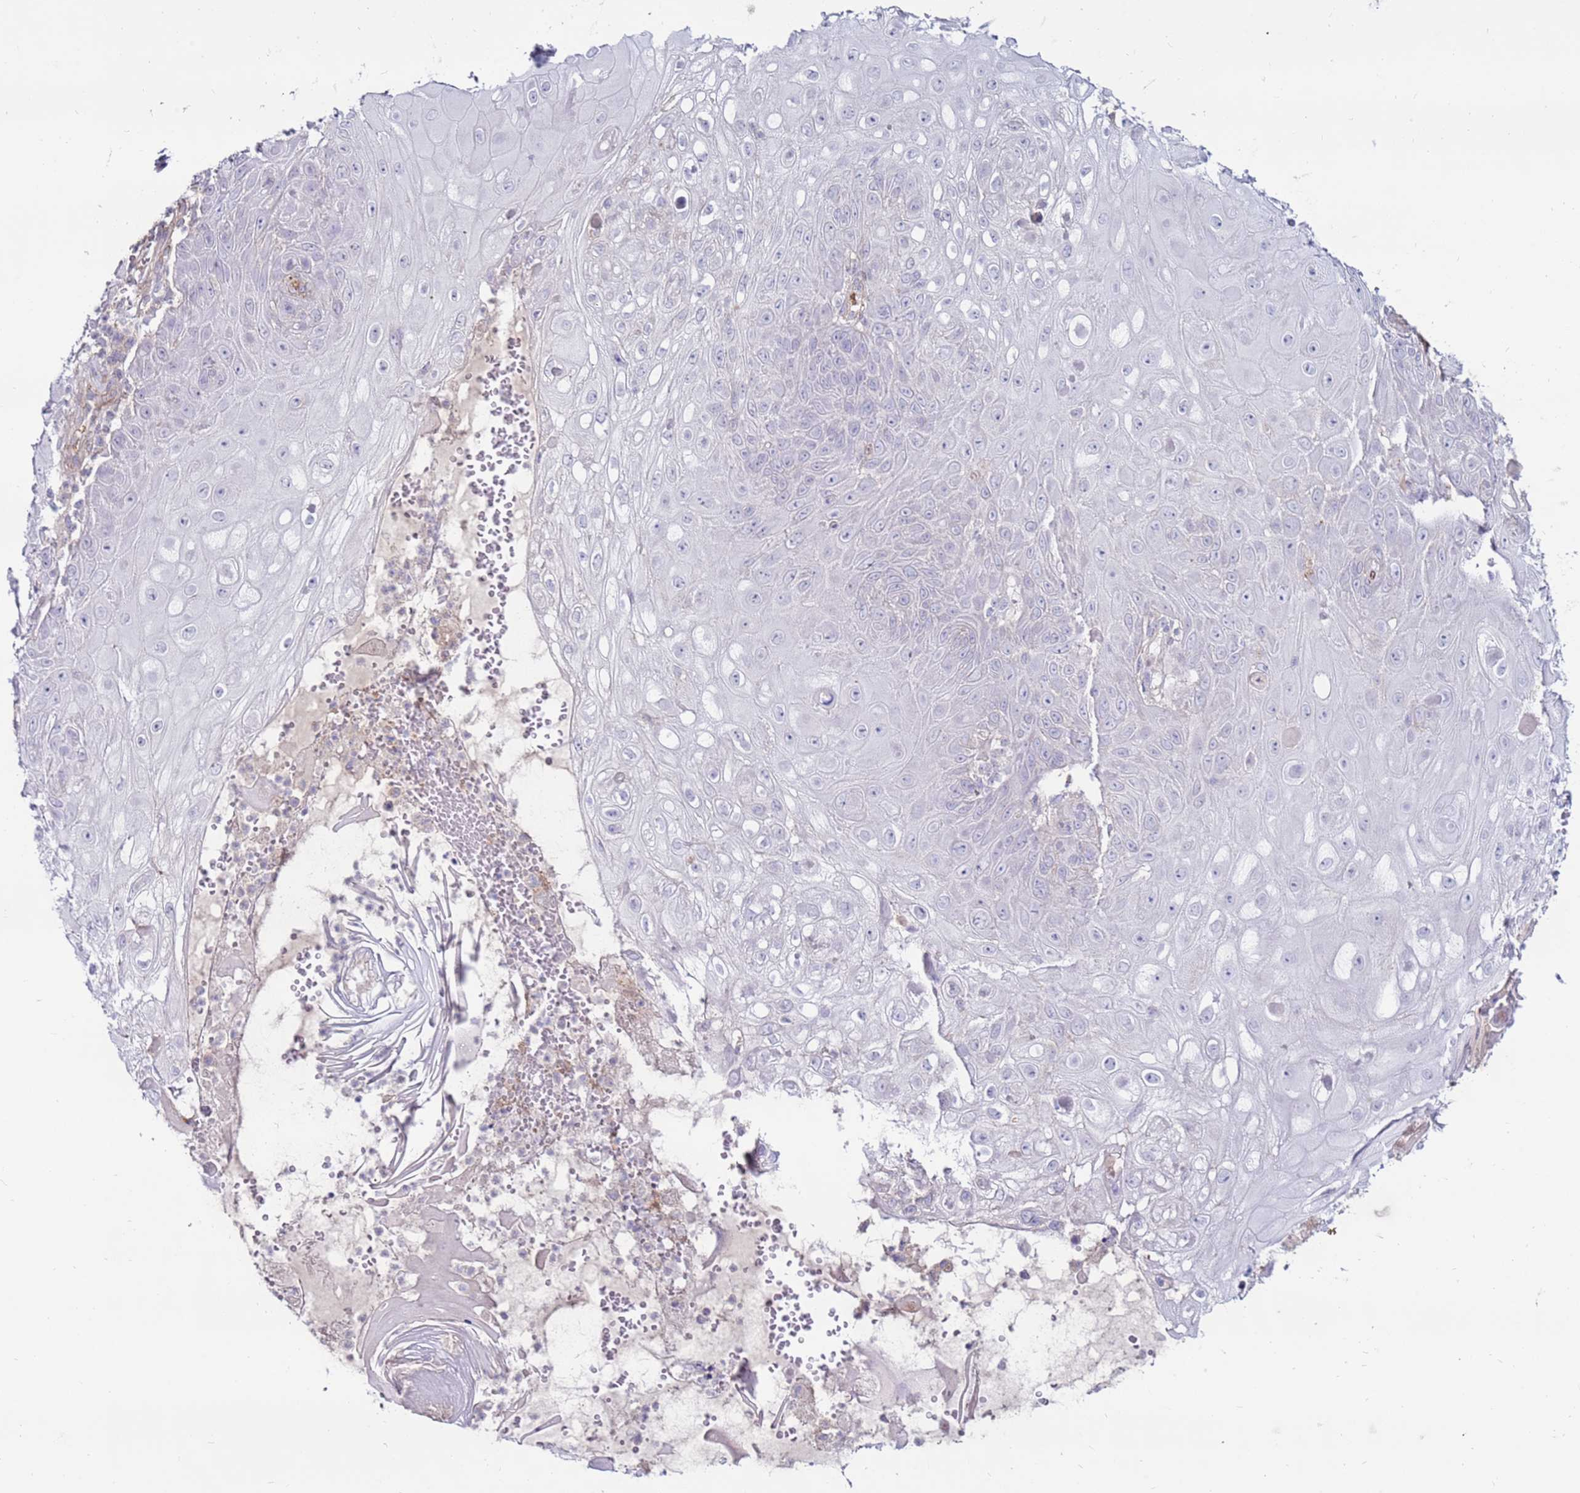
{"staining": {"intensity": "negative", "quantity": "none", "location": "none"}, "tissue": "skin cancer", "cell_type": "Tumor cells", "image_type": "cancer", "snomed": [{"axis": "morphology", "description": "Normal tissue, NOS"}, {"axis": "morphology", "description": "Squamous cell carcinoma, NOS"}, {"axis": "topography", "description": "Skin"}, {"axis": "topography", "description": "Cartilage tissue"}], "caption": "Immunohistochemistry micrograph of human skin squamous cell carcinoma stained for a protein (brown), which demonstrates no expression in tumor cells. Brightfield microscopy of immunohistochemistry (IHC) stained with DAB (3,3'-diaminobenzidine) (brown) and hematoxylin (blue), captured at high magnification.", "gene": "CLEC4M", "patient": {"sex": "female", "age": 79}}